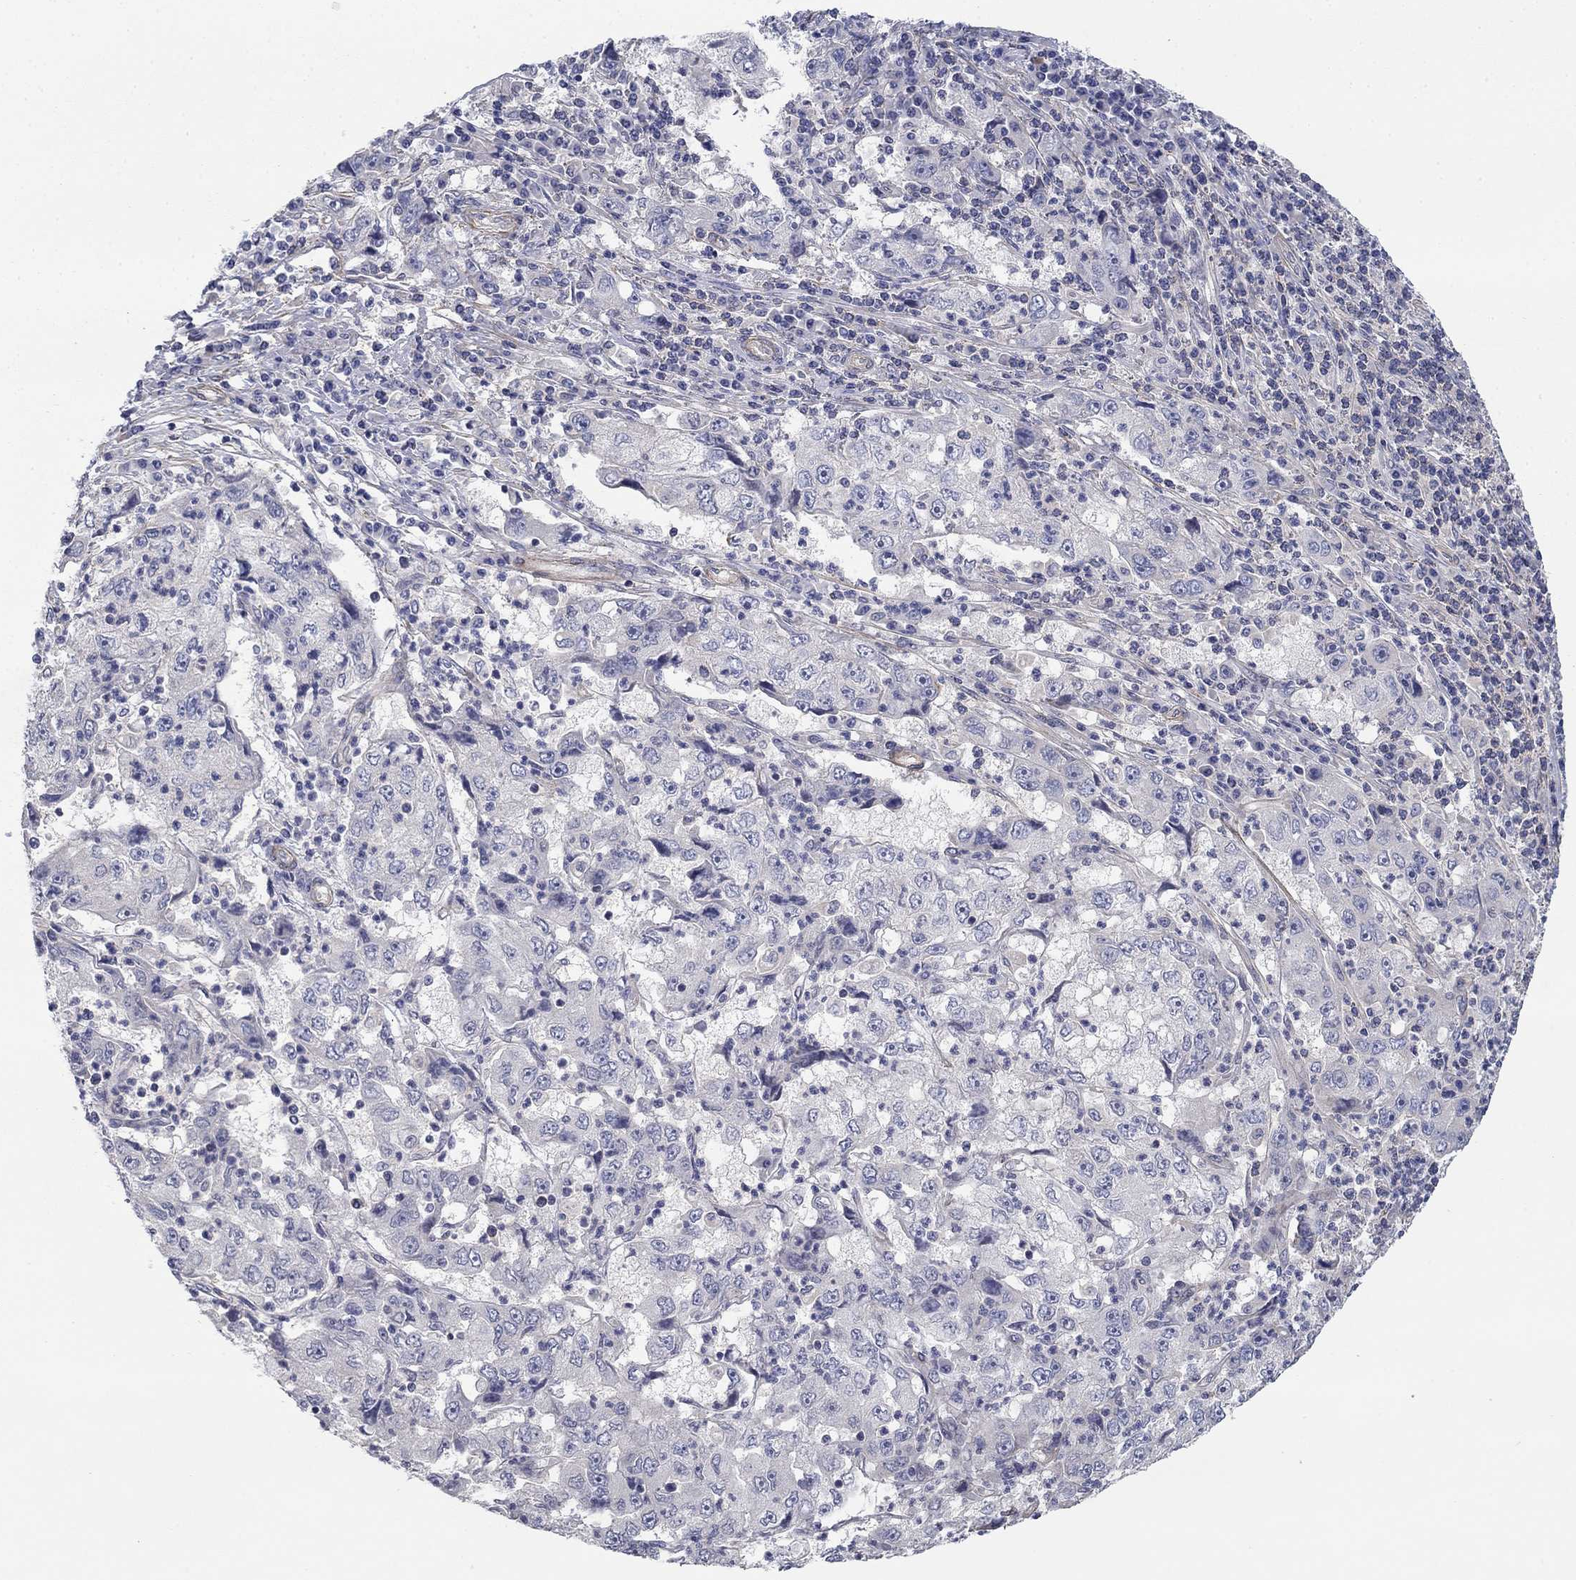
{"staining": {"intensity": "negative", "quantity": "none", "location": "none"}, "tissue": "cervical cancer", "cell_type": "Tumor cells", "image_type": "cancer", "snomed": [{"axis": "morphology", "description": "Squamous cell carcinoma, NOS"}, {"axis": "topography", "description": "Cervix"}], "caption": "Tumor cells are negative for brown protein staining in squamous cell carcinoma (cervical). The staining was performed using DAB (3,3'-diaminobenzidine) to visualize the protein expression in brown, while the nuclei were stained in blue with hematoxylin (Magnification: 20x).", "gene": "GRK7", "patient": {"sex": "female", "age": 36}}